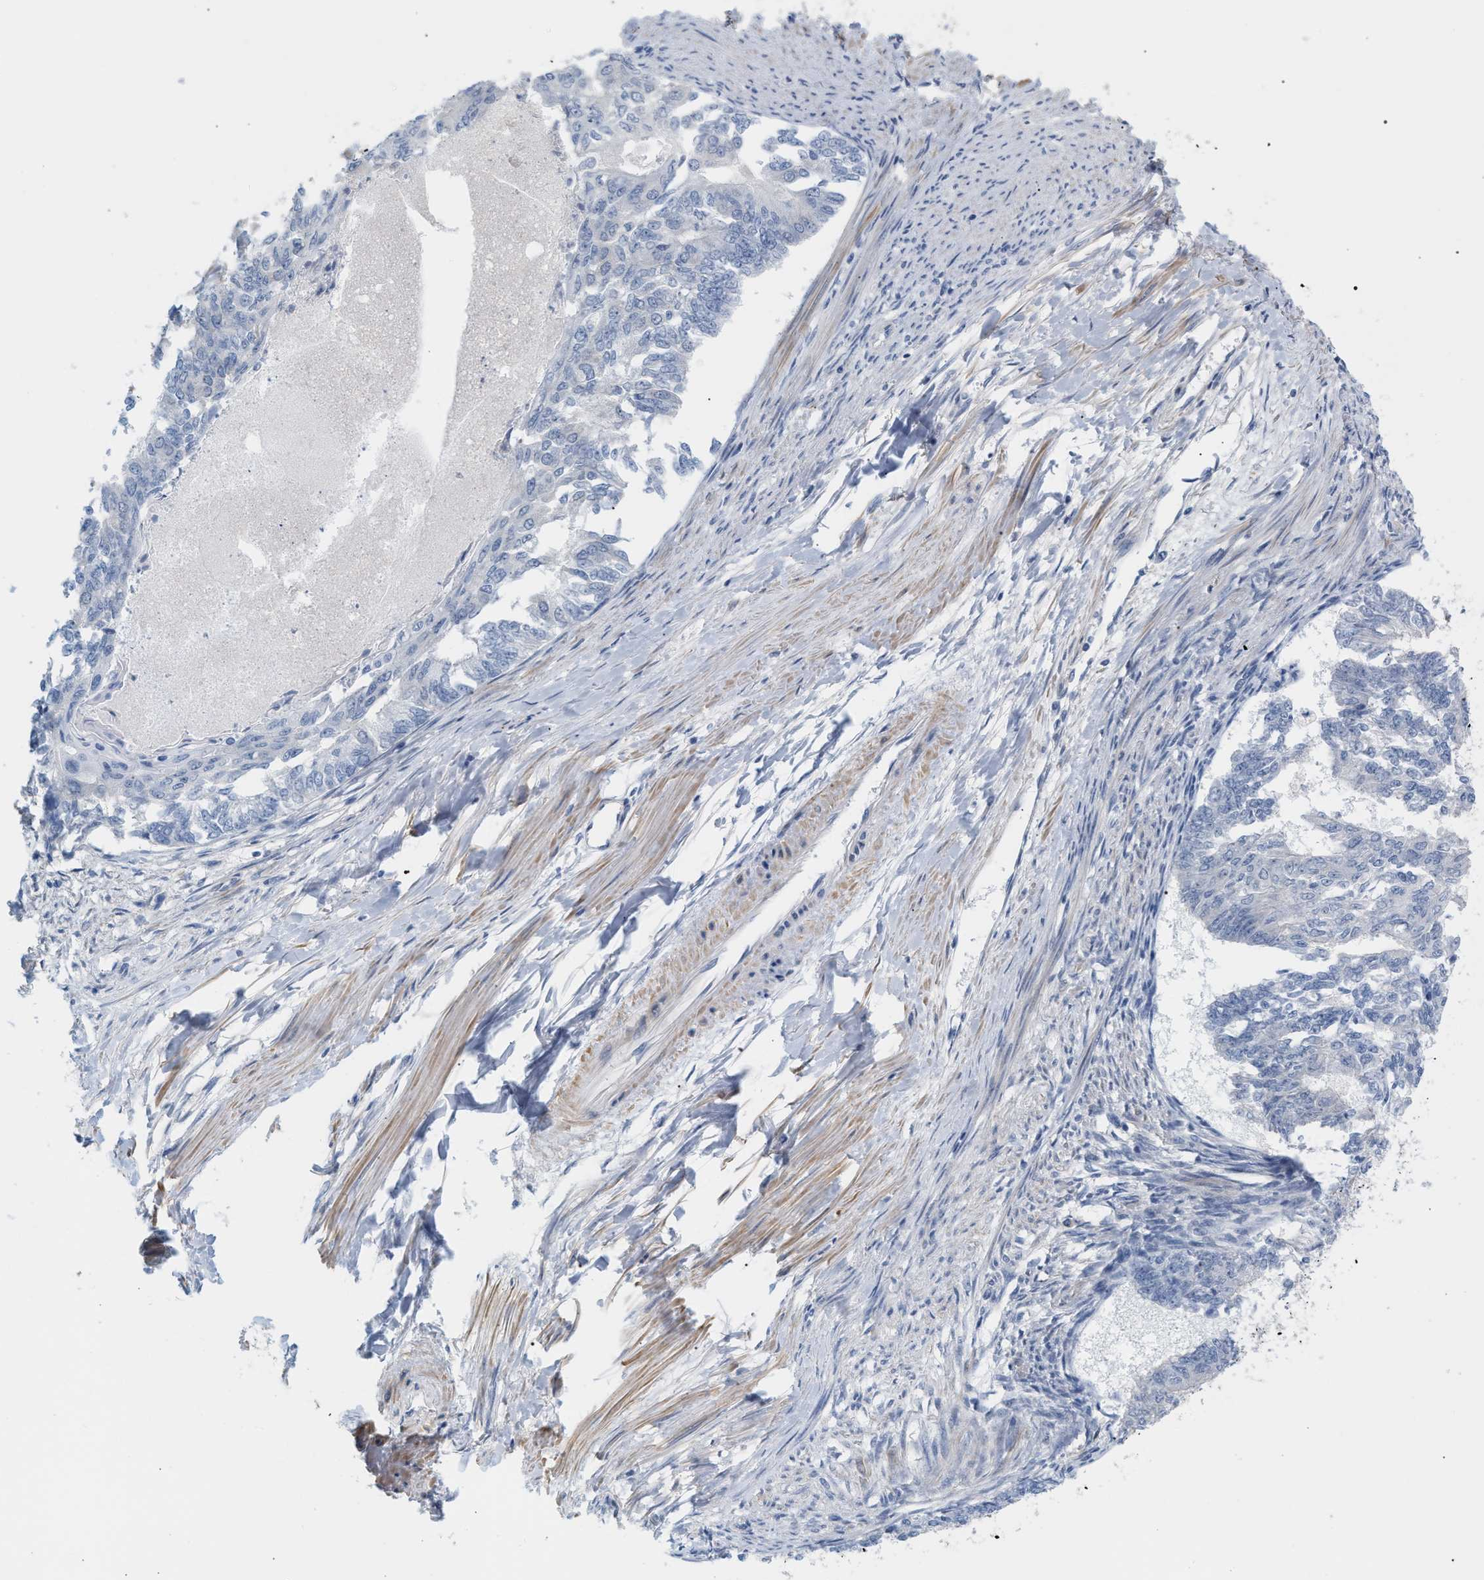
{"staining": {"intensity": "negative", "quantity": "none", "location": "none"}, "tissue": "endometrial cancer", "cell_type": "Tumor cells", "image_type": "cancer", "snomed": [{"axis": "morphology", "description": "Adenocarcinoma, NOS"}, {"axis": "topography", "description": "Endometrium"}], "caption": "Immunohistochemistry (IHC) histopathology image of neoplastic tissue: adenocarcinoma (endometrial) stained with DAB (3,3'-diaminobenzidine) demonstrates no significant protein staining in tumor cells. (DAB immunohistochemistry with hematoxylin counter stain).", "gene": "LRCH1", "patient": {"sex": "female", "age": 32}}